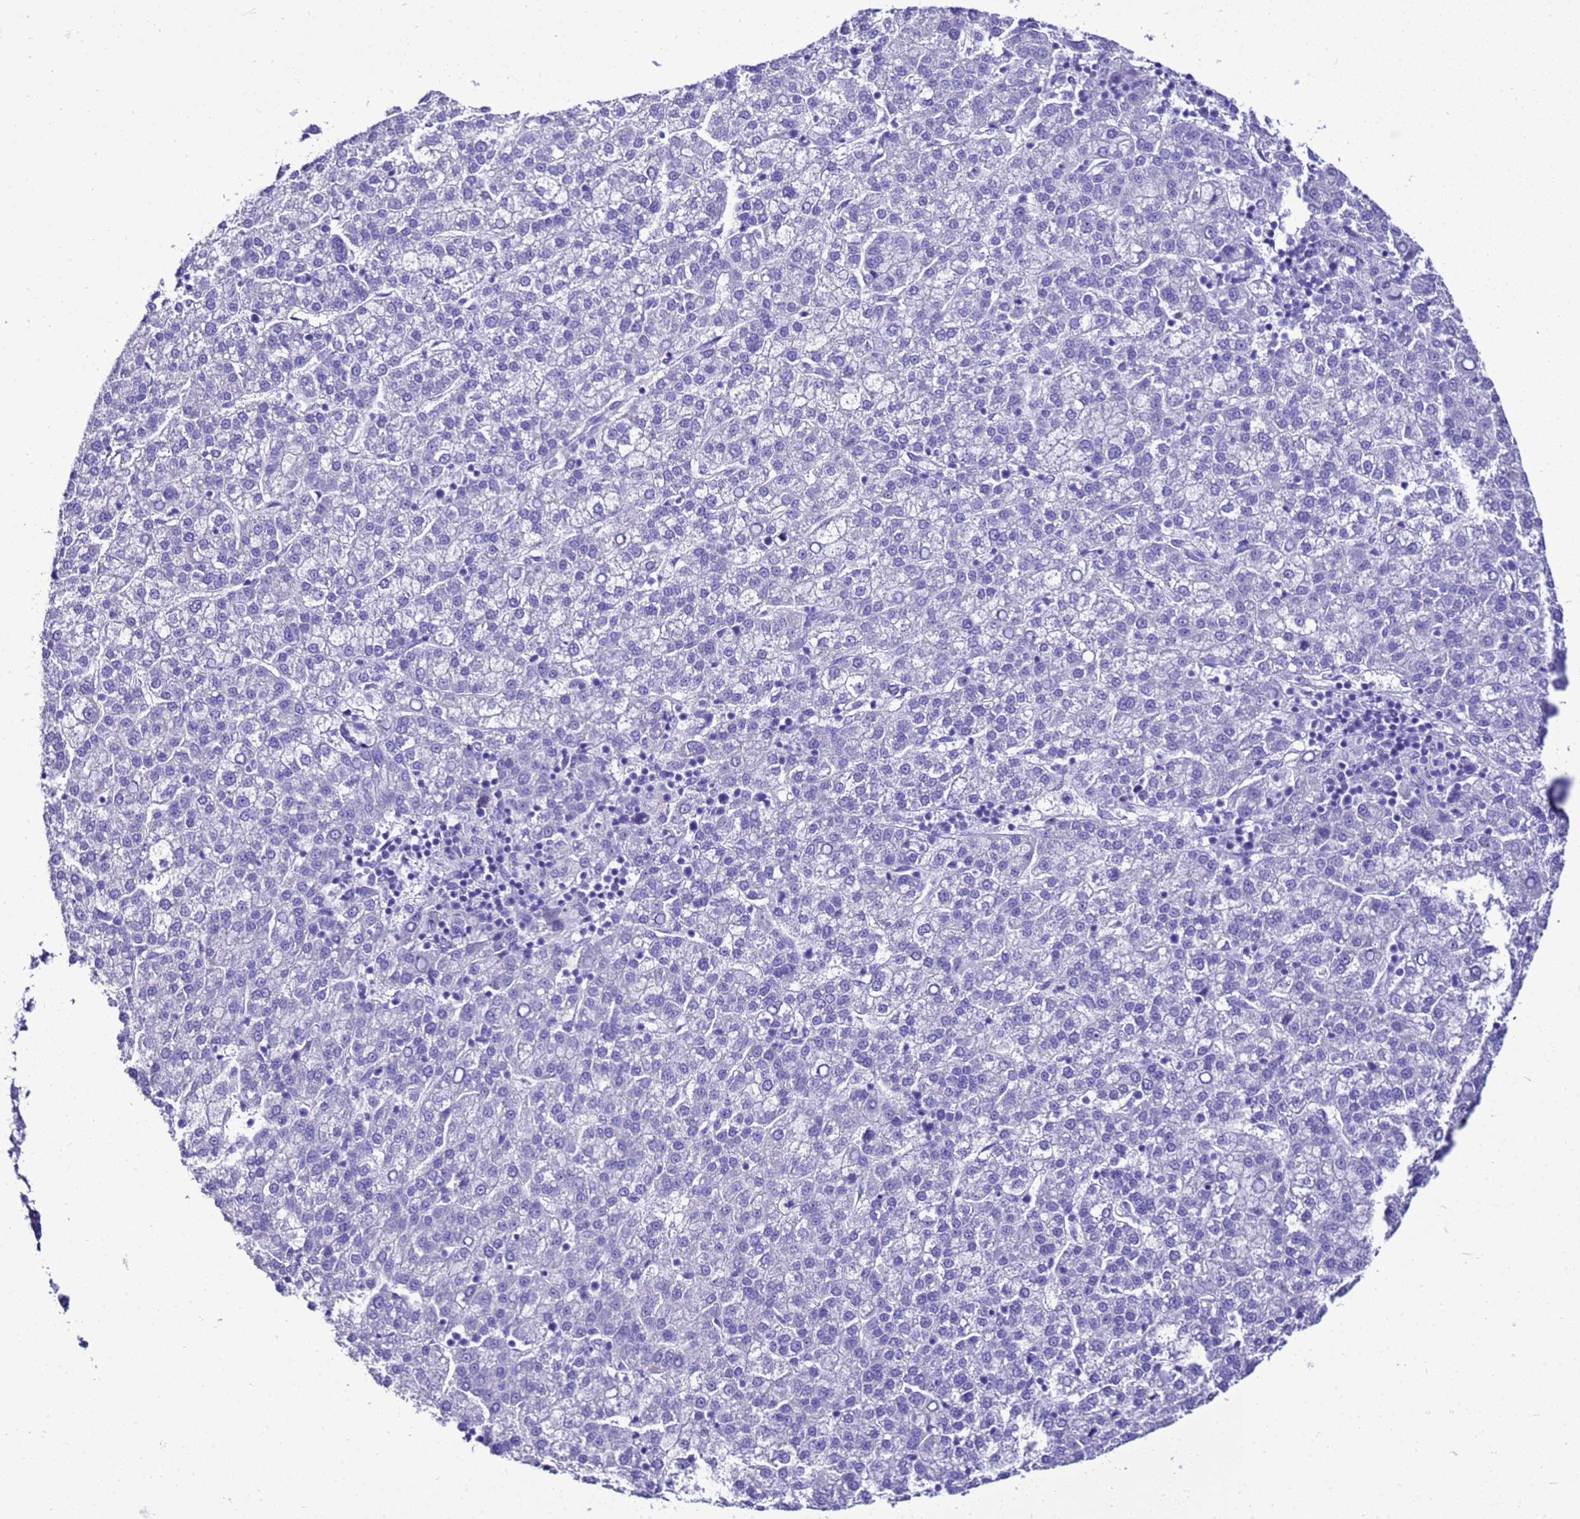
{"staining": {"intensity": "negative", "quantity": "none", "location": "none"}, "tissue": "liver cancer", "cell_type": "Tumor cells", "image_type": "cancer", "snomed": [{"axis": "morphology", "description": "Carcinoma, Hepatocellular, NOS"}, {"axis": "topography", "description": "Liver"}], "caption": "There is no significant expression in tumor cells of liver cancer.", "gene": "BEST2", "patient": {"sex": "female", "age": 58}}